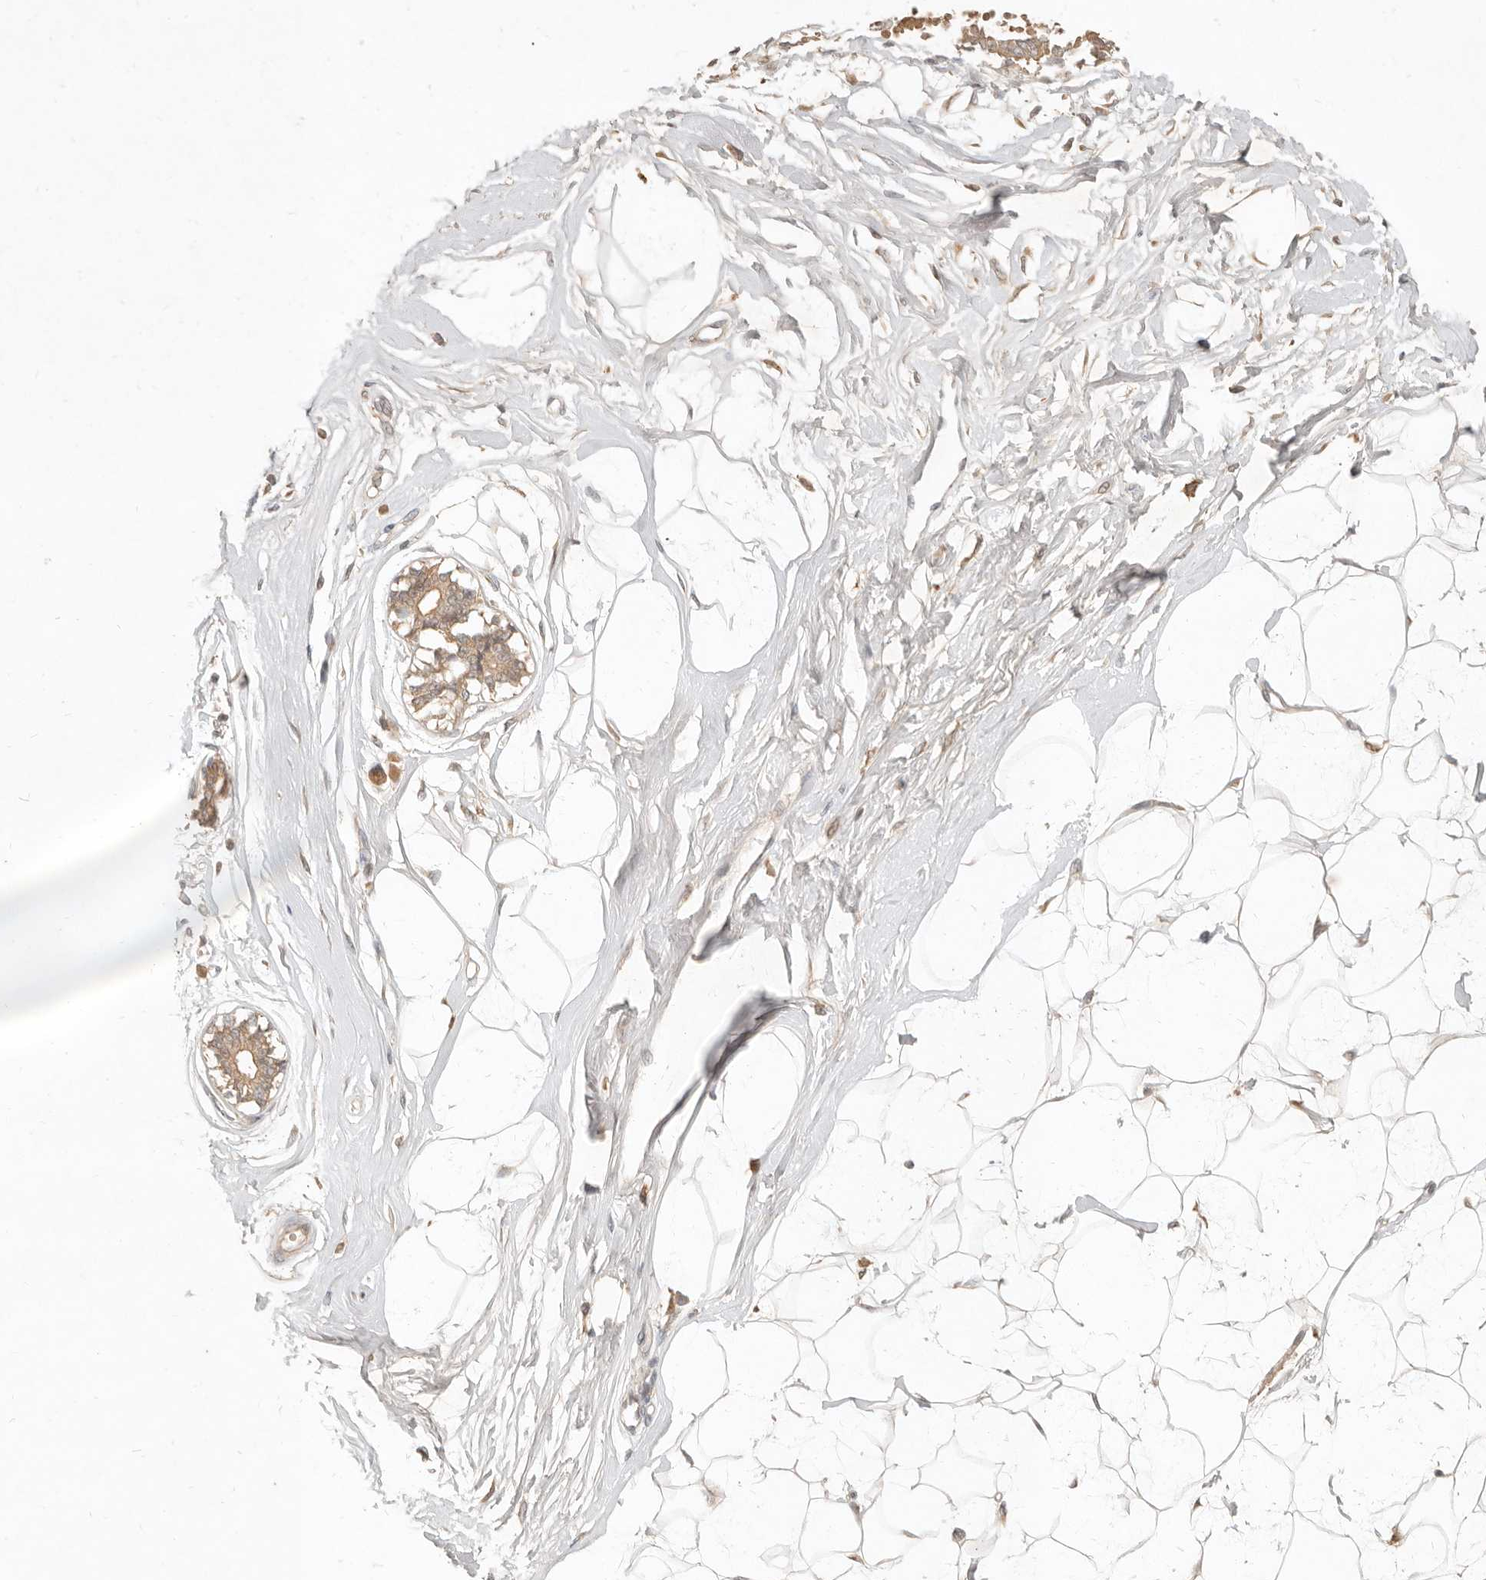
{"staining": {"intensity": "moderate", "quantity": "<25%", "location": "cytoplasmic/membranous"}, "tissue": "breast", "cell_type": "Adipocytes", "image_type": "normal", "snomed": [{"axis": "morphology", "description": "Normal tissue, NOS"}, {"axis": "topography", "description": "Breast"}], "caption": "Human breast stained for a protein (brown) reveals moderate cytoplasmic/membranous positive positivity in approximately <25% of adipocytes.", "gene": "UBXN11", "patient": {"sex": "female", "age": 45}}